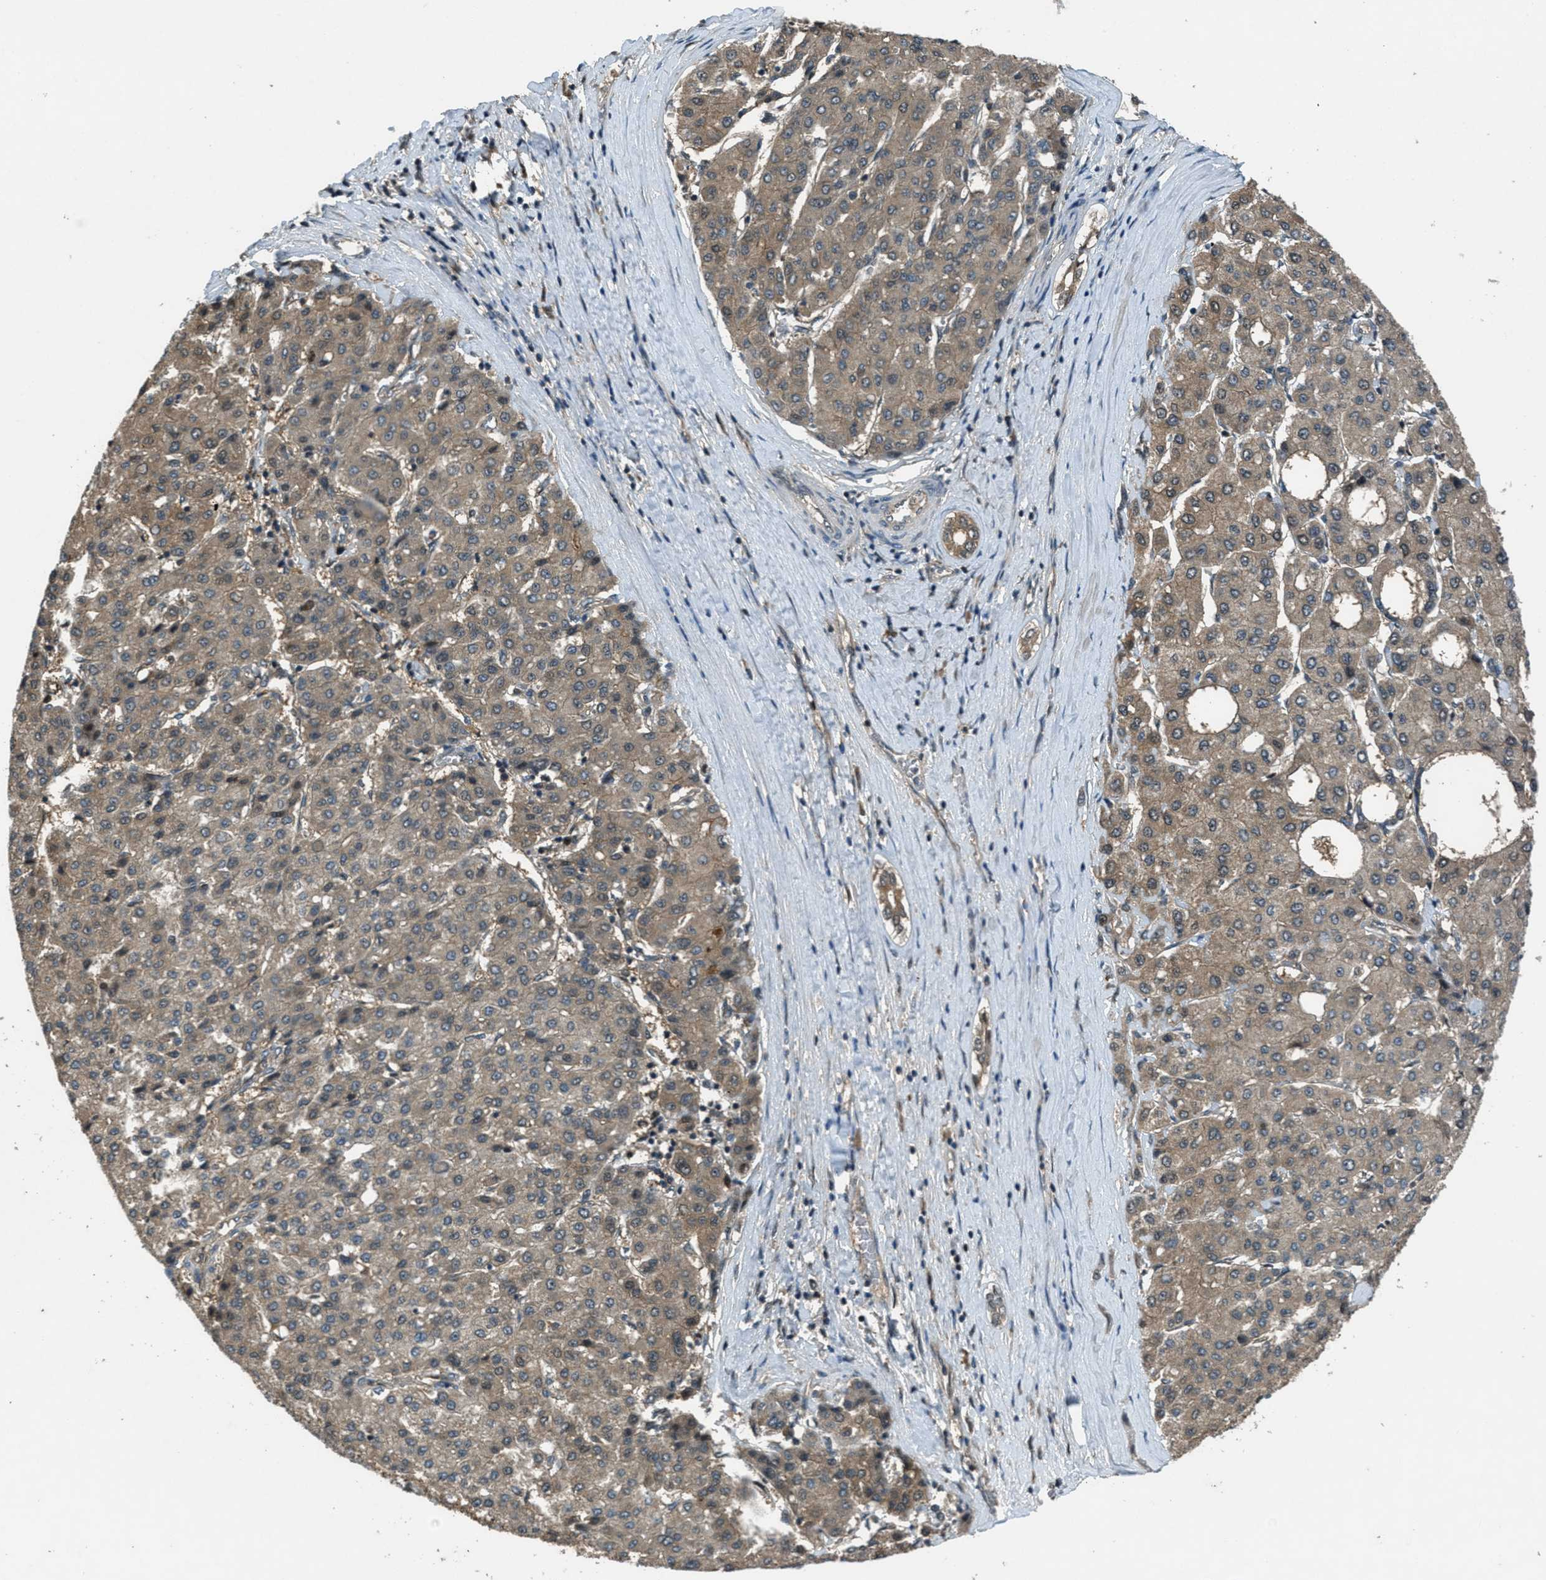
{"staining": {"intensity": "moderate", "quantity": ">75%", "location": "cytoplasmic/membranous"}, "tissue": "liver cancer", "cell_type": "Tumor cells", "image_type": "cancer", "snomed": [{"axis": "morphology", "description": "Carcinoma, Hepatocellular, NOS"}, {"axis": "topography", "description": "Liver"}], "caption": "A high-resolution photomicrograph shows immunohistochemistry staining of liver hepatocellular carcinoma, which shows moderate cytoplasmic/membranous staining in about >75% of tumor cells.", "gene": "DUSP6", "patient": {"sex": "male", "age": 65}}